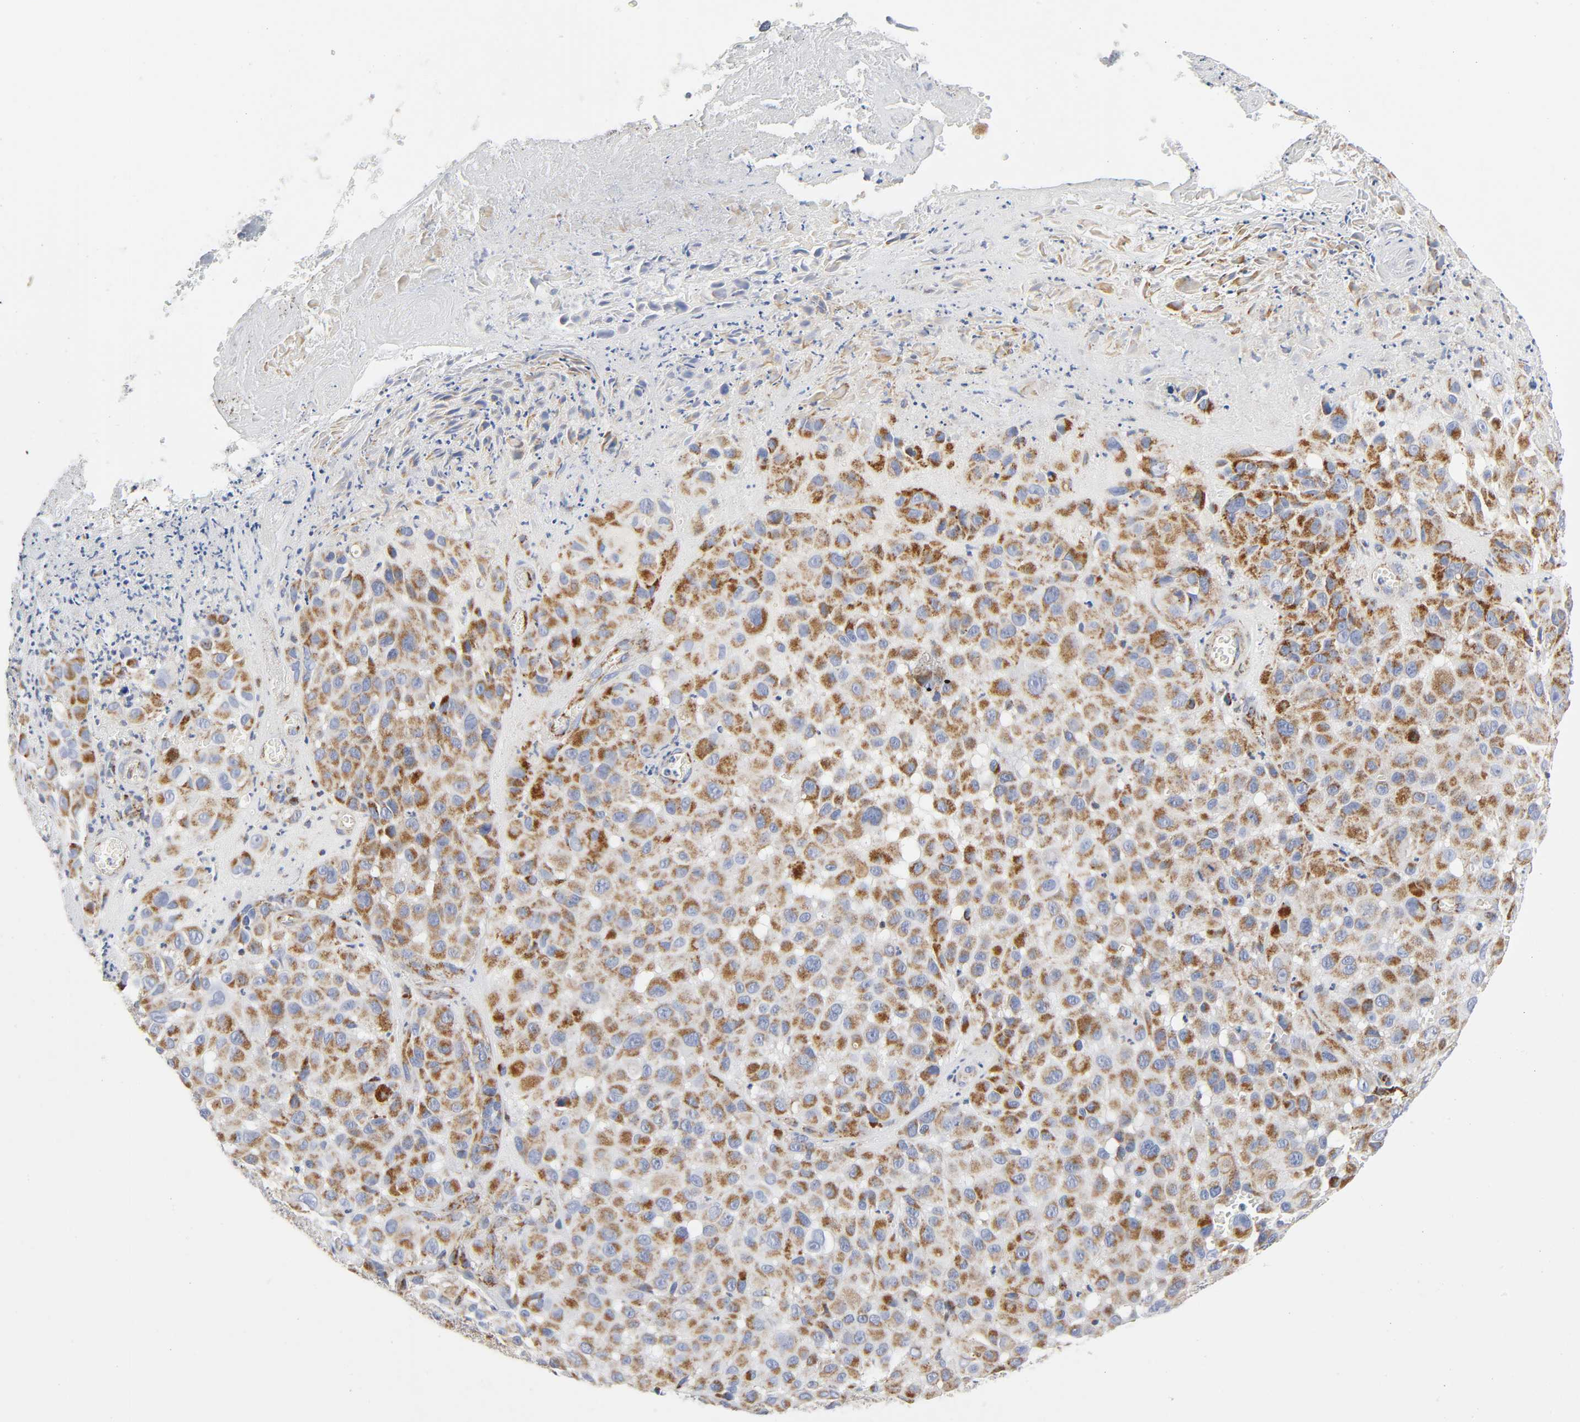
{"staining": {"intensity": "moderate", "quantity": ">75%", "location": "cytoplasmic/membranous"}, "tissue": "melanoma", "cell_type": "Tumor cells", "image_type": "cancer", "snomed": [{"axis": "morphology", "description": "Malignant melanoma, NOS"}, {"axis": "topography", "description": "Skin"}], "caption": "Tumor cells demonstrate medium levels of moderate cytoplasmic/membranous staining in approximately >75% of cells in human melanoma.", "gene": "BAK1", "patient": {"sex": "female", "age": 21}}